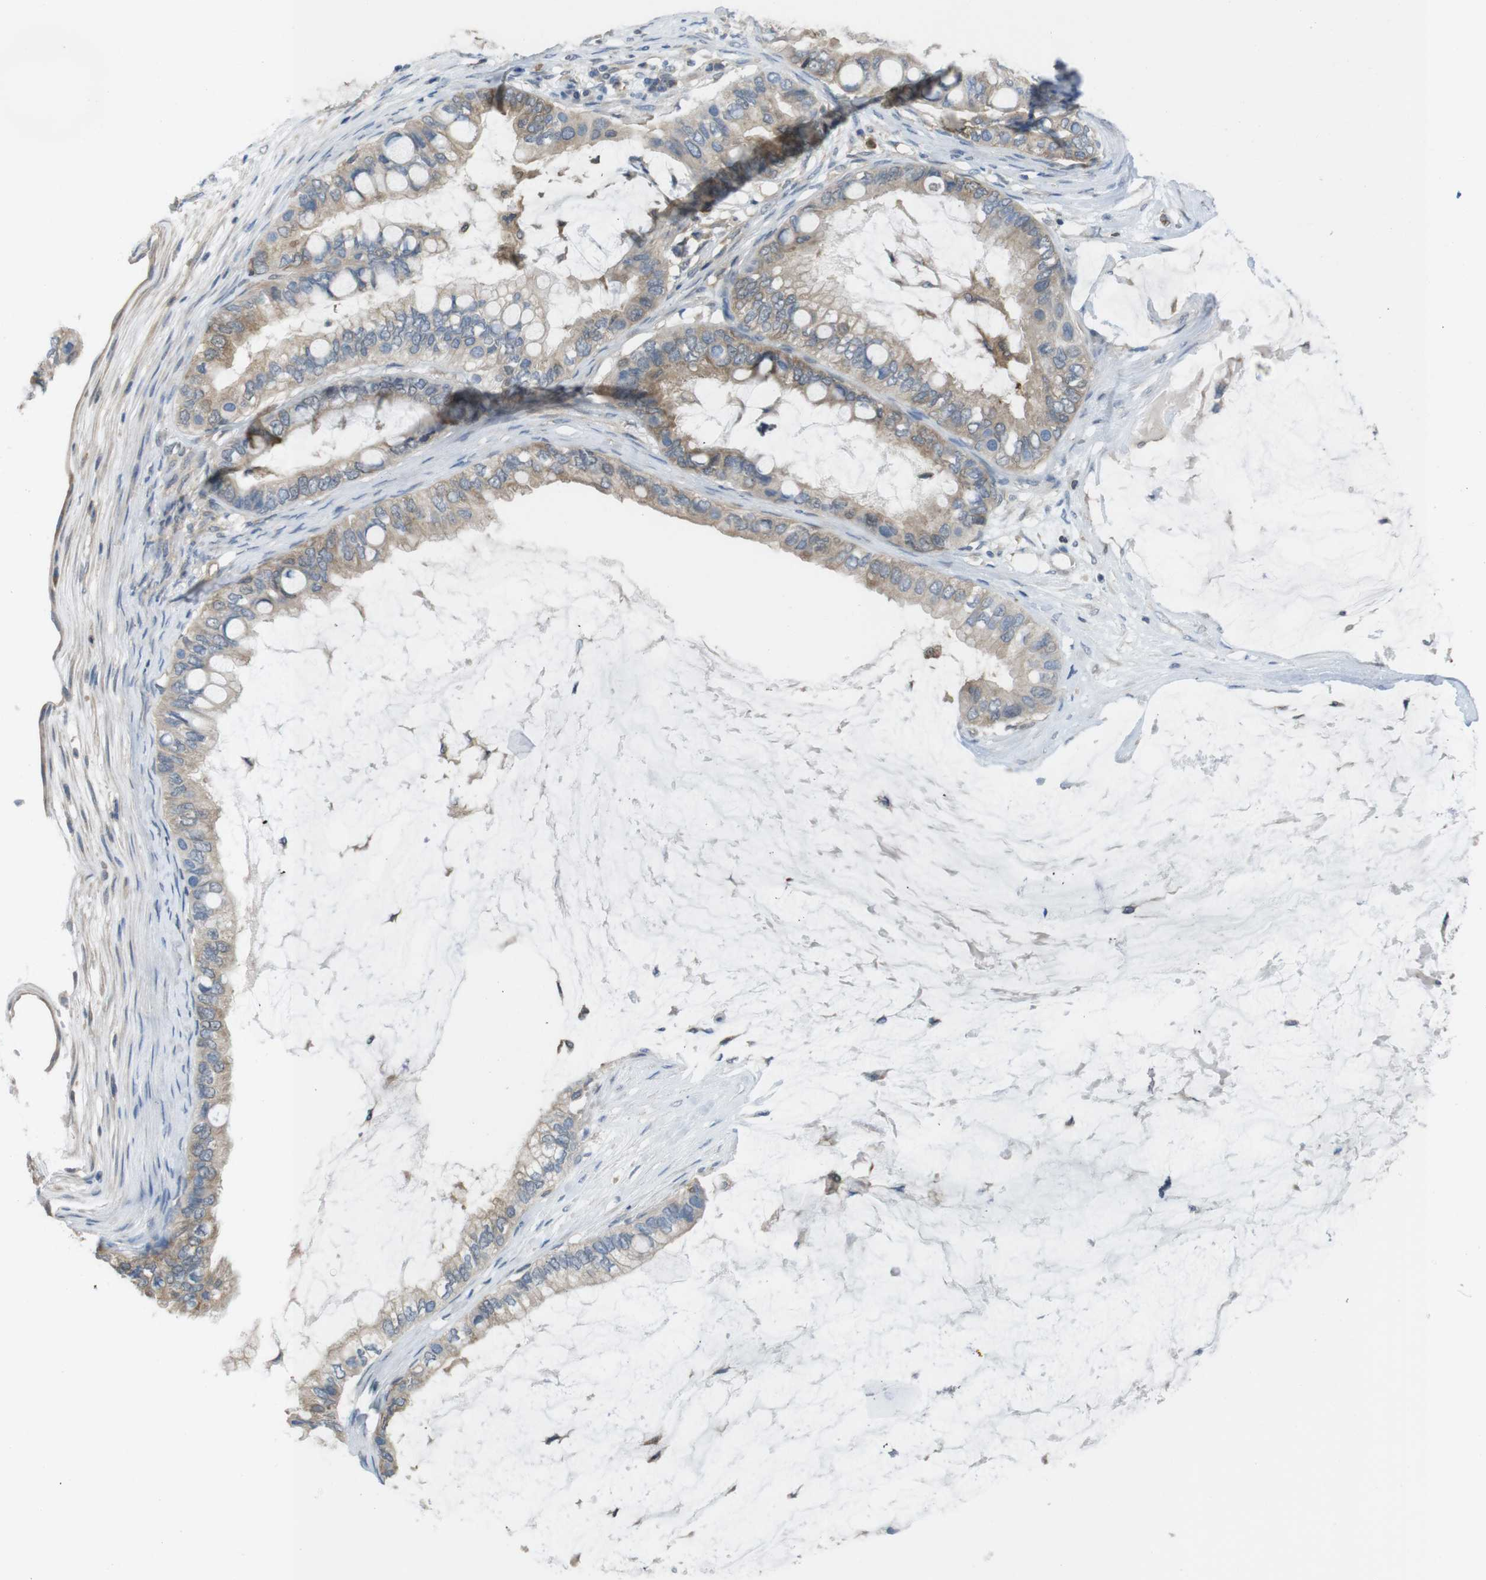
{"staining": {"intensity": "weak", "quantity": ">75%", "location": "cytoplasmic/membranous"}, "tissue": "ovarian cancer", "cell_type": "Tumor cells", "image_type": "cancer", "snomed": [{"axis": "morphology", "description": "Cystadenocarcinoma, mucinous, NOS"}, {"axis": "topography", "description": "Ovary"}], "caption": "An immunohistochemistry image of neoplastic tissue is shown. Protein staining in brown shows weak cytoplasmic/membranous positivity in ovarian mucinous cystadenocarcinoma within tumor cells.", "gene": "MTHFD1", "patient": {"sex": "female", "age": 80}}